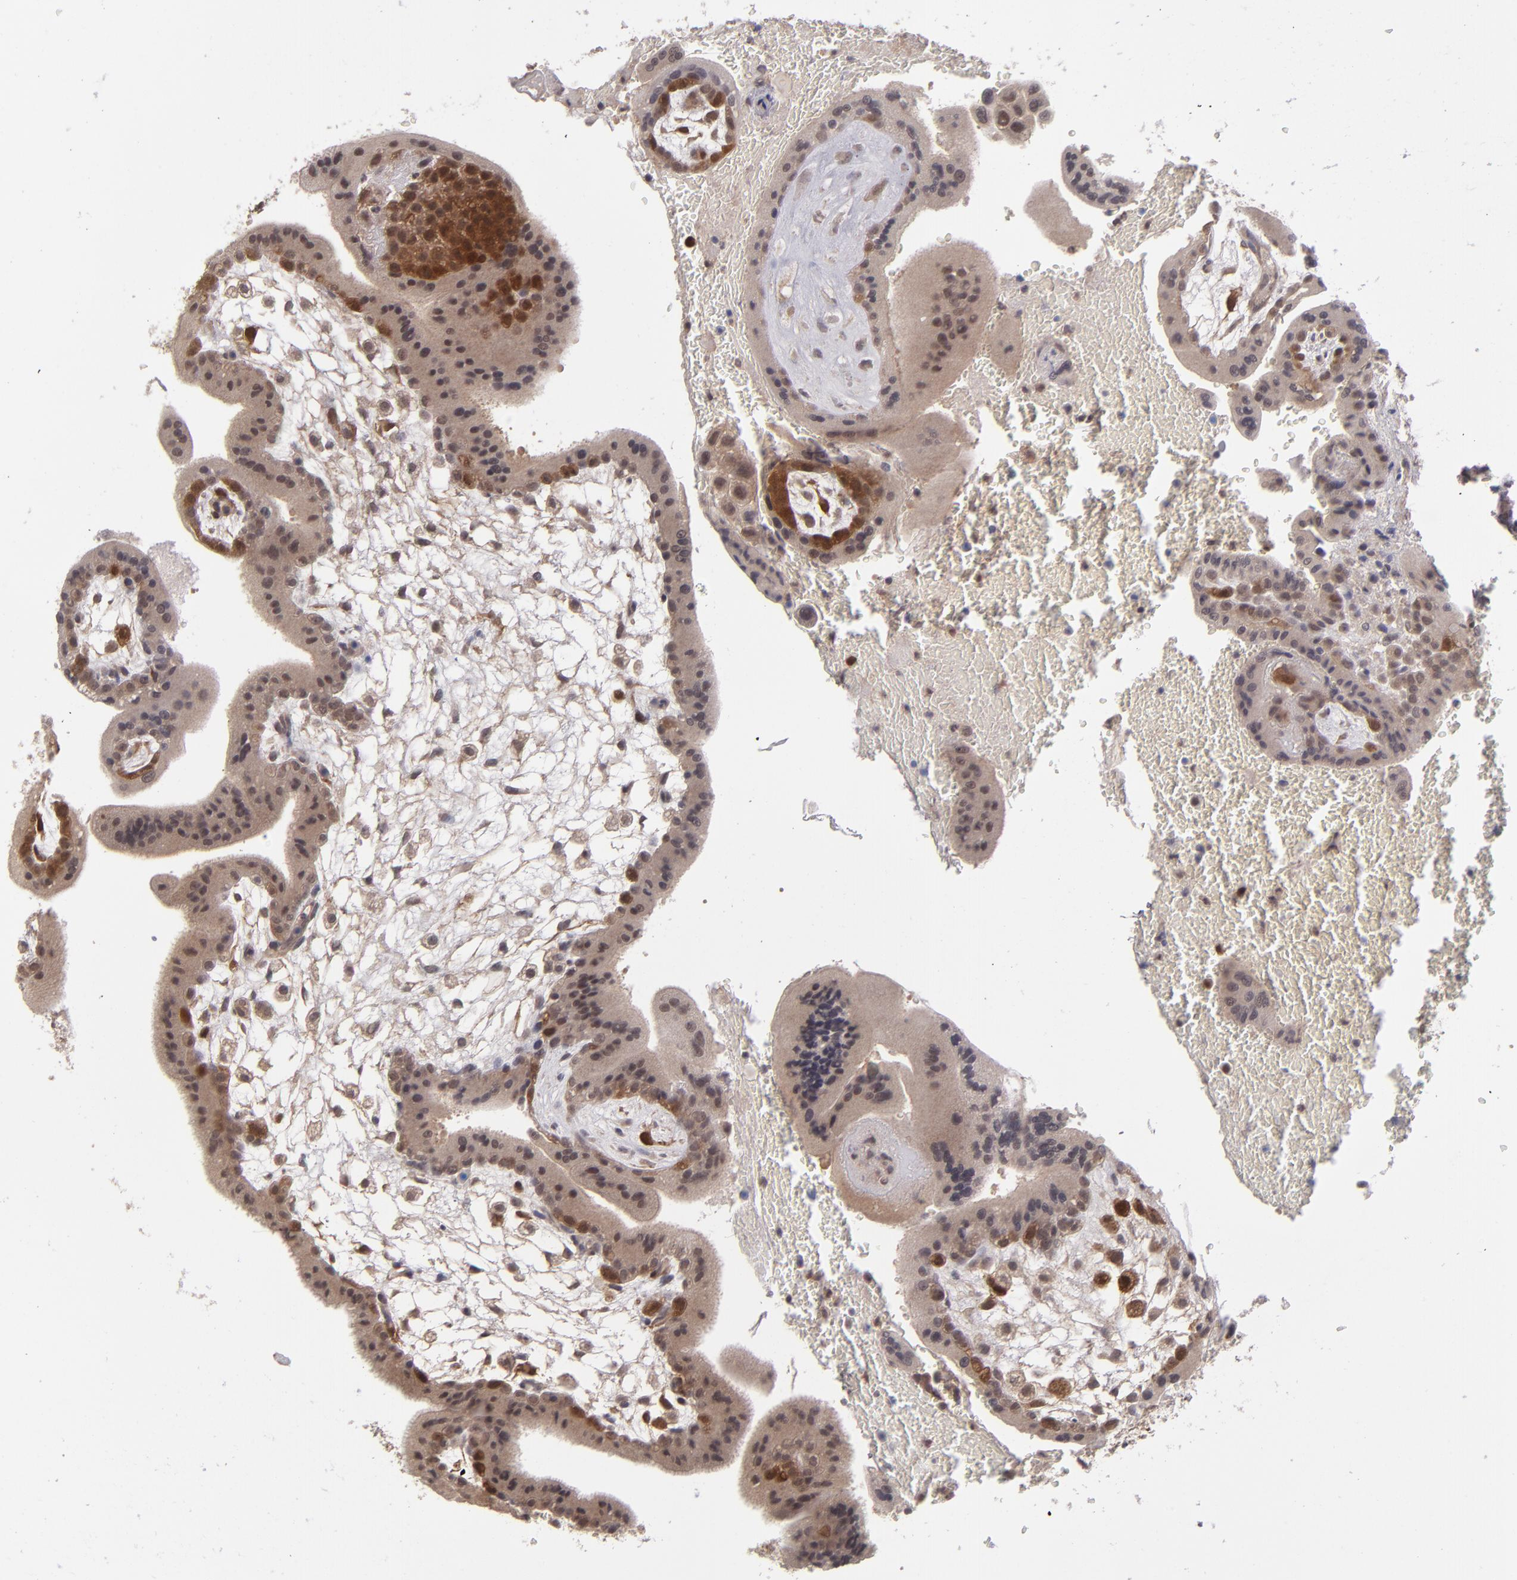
{"staining": {"intensity": "moderate", "quantity": ">75%", "location": "cytoplasmic/membranous"}, "tissue": "placenta", "cell_type": "Trophoblastic cells", "image_type": "normal", "snomed": [{"axis": "morphology", "description": "Normal tissue, NOS"}, {"axis": "topography", "description": "Placenta"}], "caption": "Placenta stained with DAB immunohistochemistry (IHC) demonstrates medium levels of moderate cytoplasmic/membranous positivity in approximately >75% of trophoblastic cells. (DAB IHC, brown staining for protein, blue staining for nuclei).", "gene": "TYMS", "patient": {"sex": "female", "age": 35}}